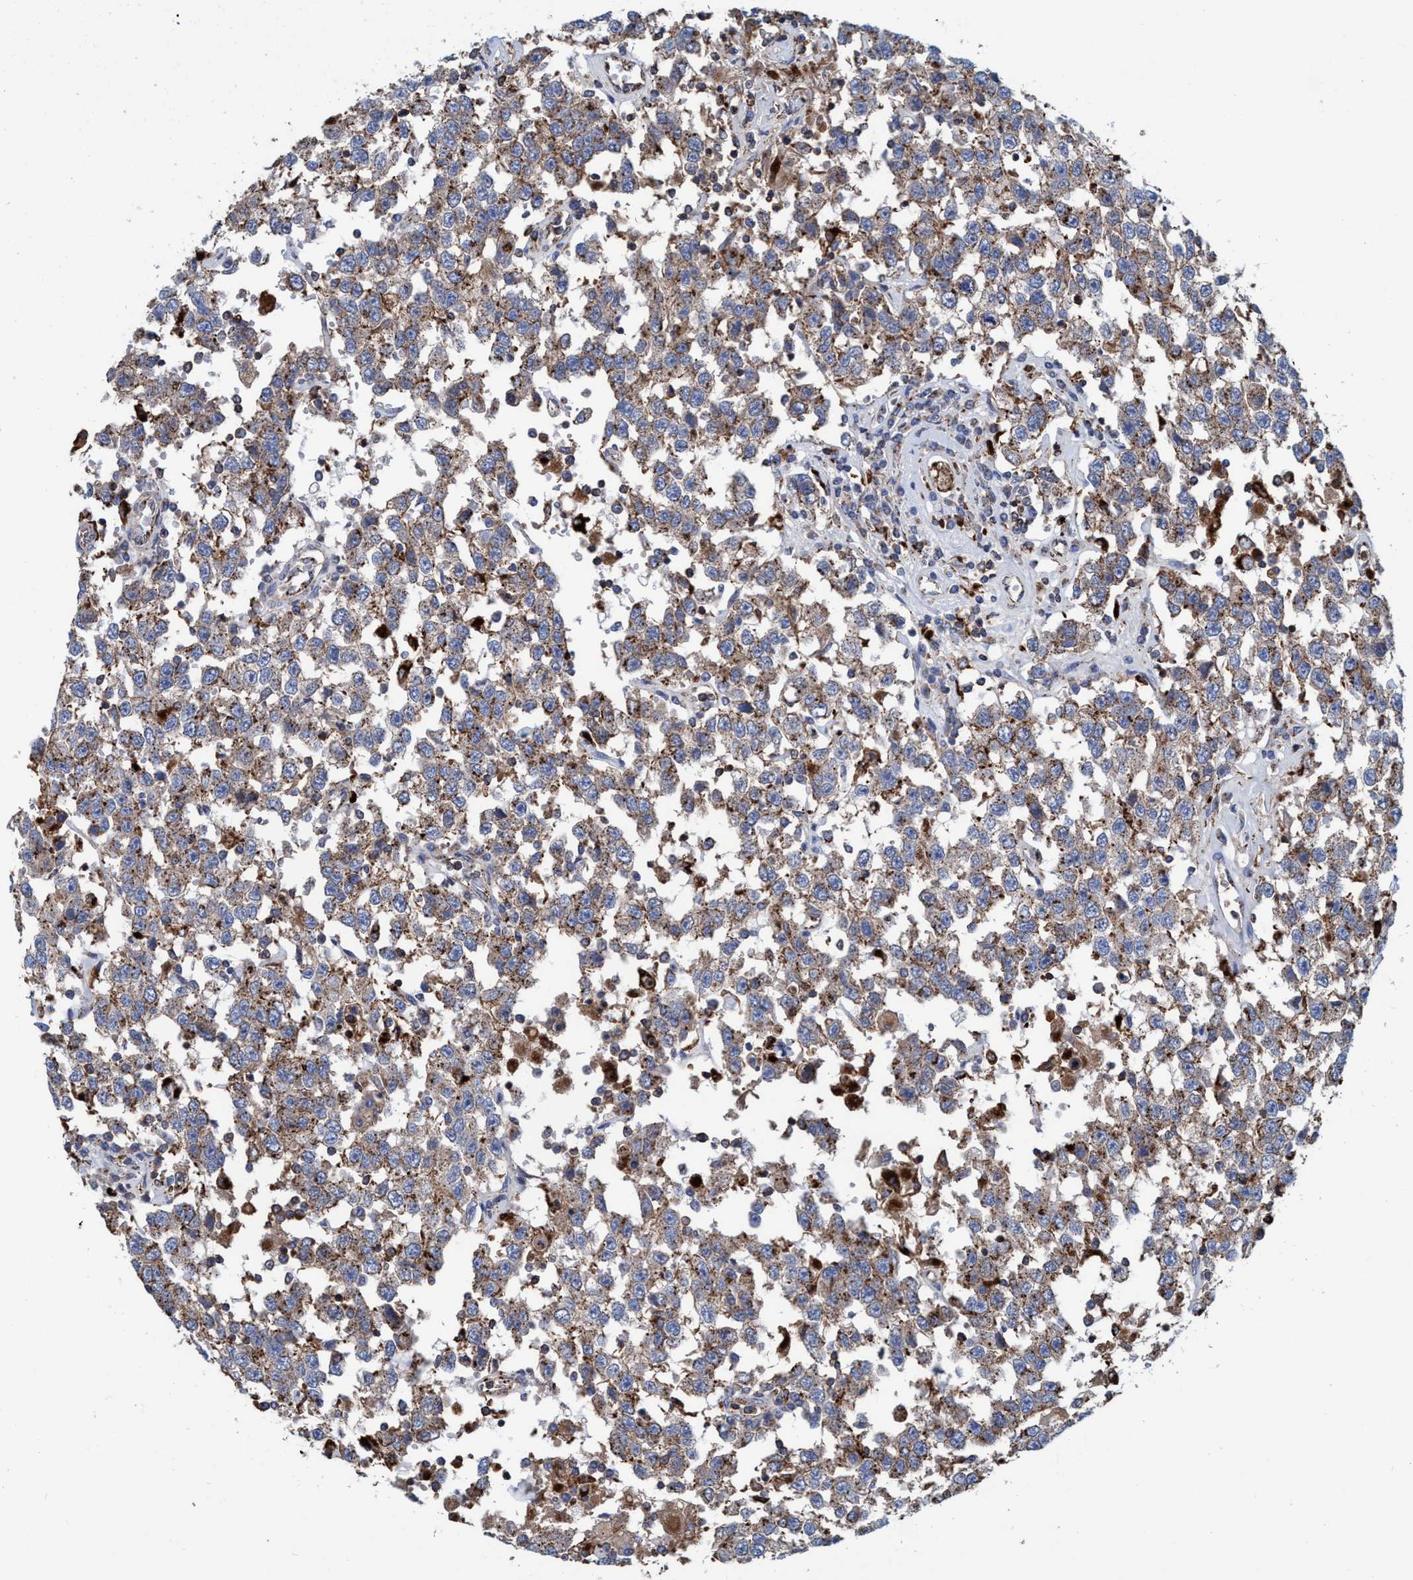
{"staining": {"intensity": "moderate", "quantity": ">75%", "location": "cytoplasmic/membranous"}, "tissue": "testis cancer", "cell_type": "Tumor cells", "image_type": "cancer", "snomed": [{"axis": "morphology", "description": "Seminoma, NOS"}, {"axis": "topography", "description": "Testis"}], "caption": "About >75% of tumor cells in human seminoma (testis) show moderate cytoplasmic/membranous protein expression as visualized by brown immunohistochemical staining.", "gene": "TRIM65", "patient": {"sex": "male", "age": 41}}